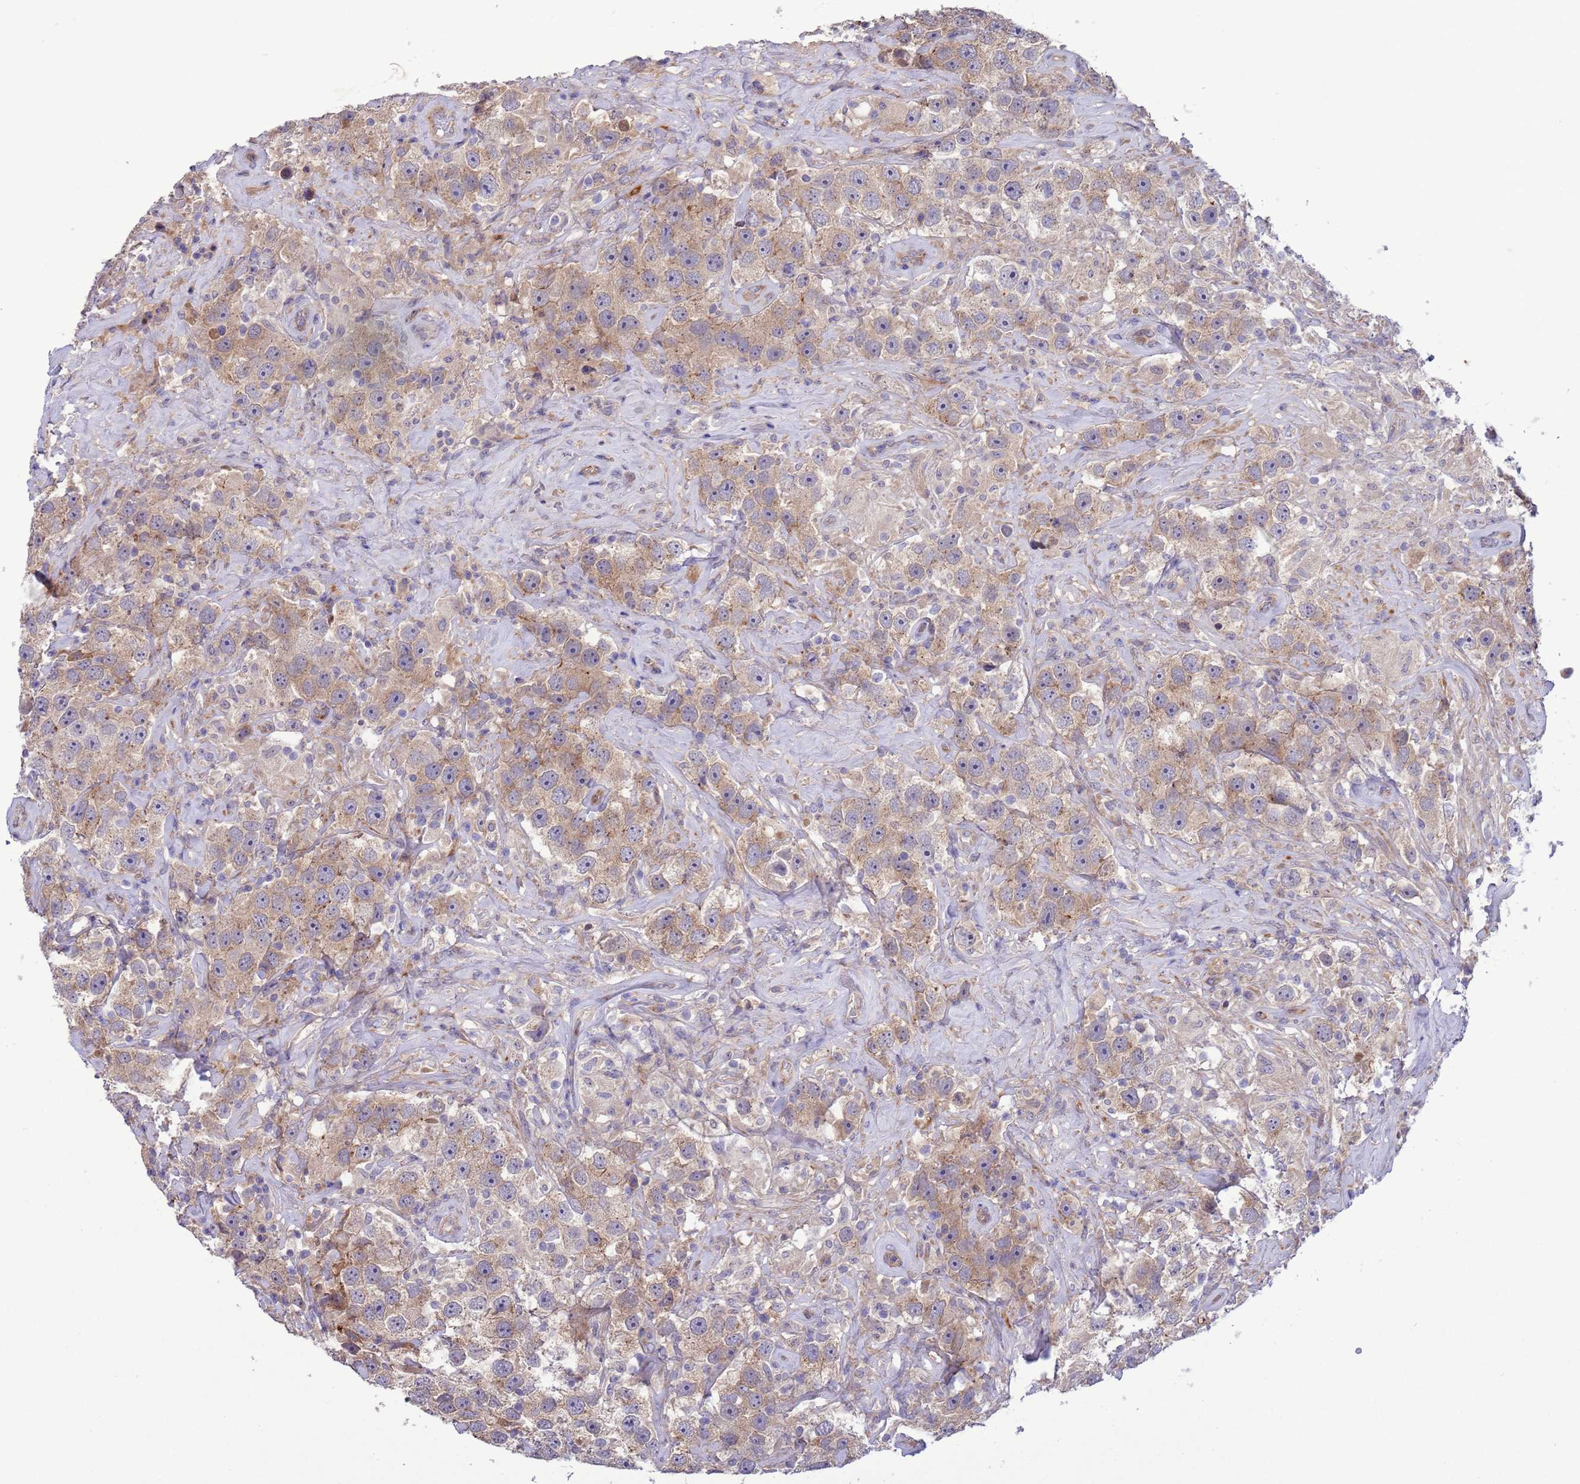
{"staining": {"intensity": "weak", "quantity": "25%-75%", "location": "cytoplasmic/membranous"}, "tissue": "testis cancer", "cell_type": "Tumor cells", "image_type": "cancer", "snomed": [{"axis": "morphology", "description": "Seminoma, NOS"}, {"axis": "topography", "description": "Testis"}], "caption": "Protein staining of testis cancer tissue displays weak cytoplasmic/membranous expression in about 25%-75% of tumor cells.", "gene": "GJA10", "patient": {"sex": "male", "age": 49}}